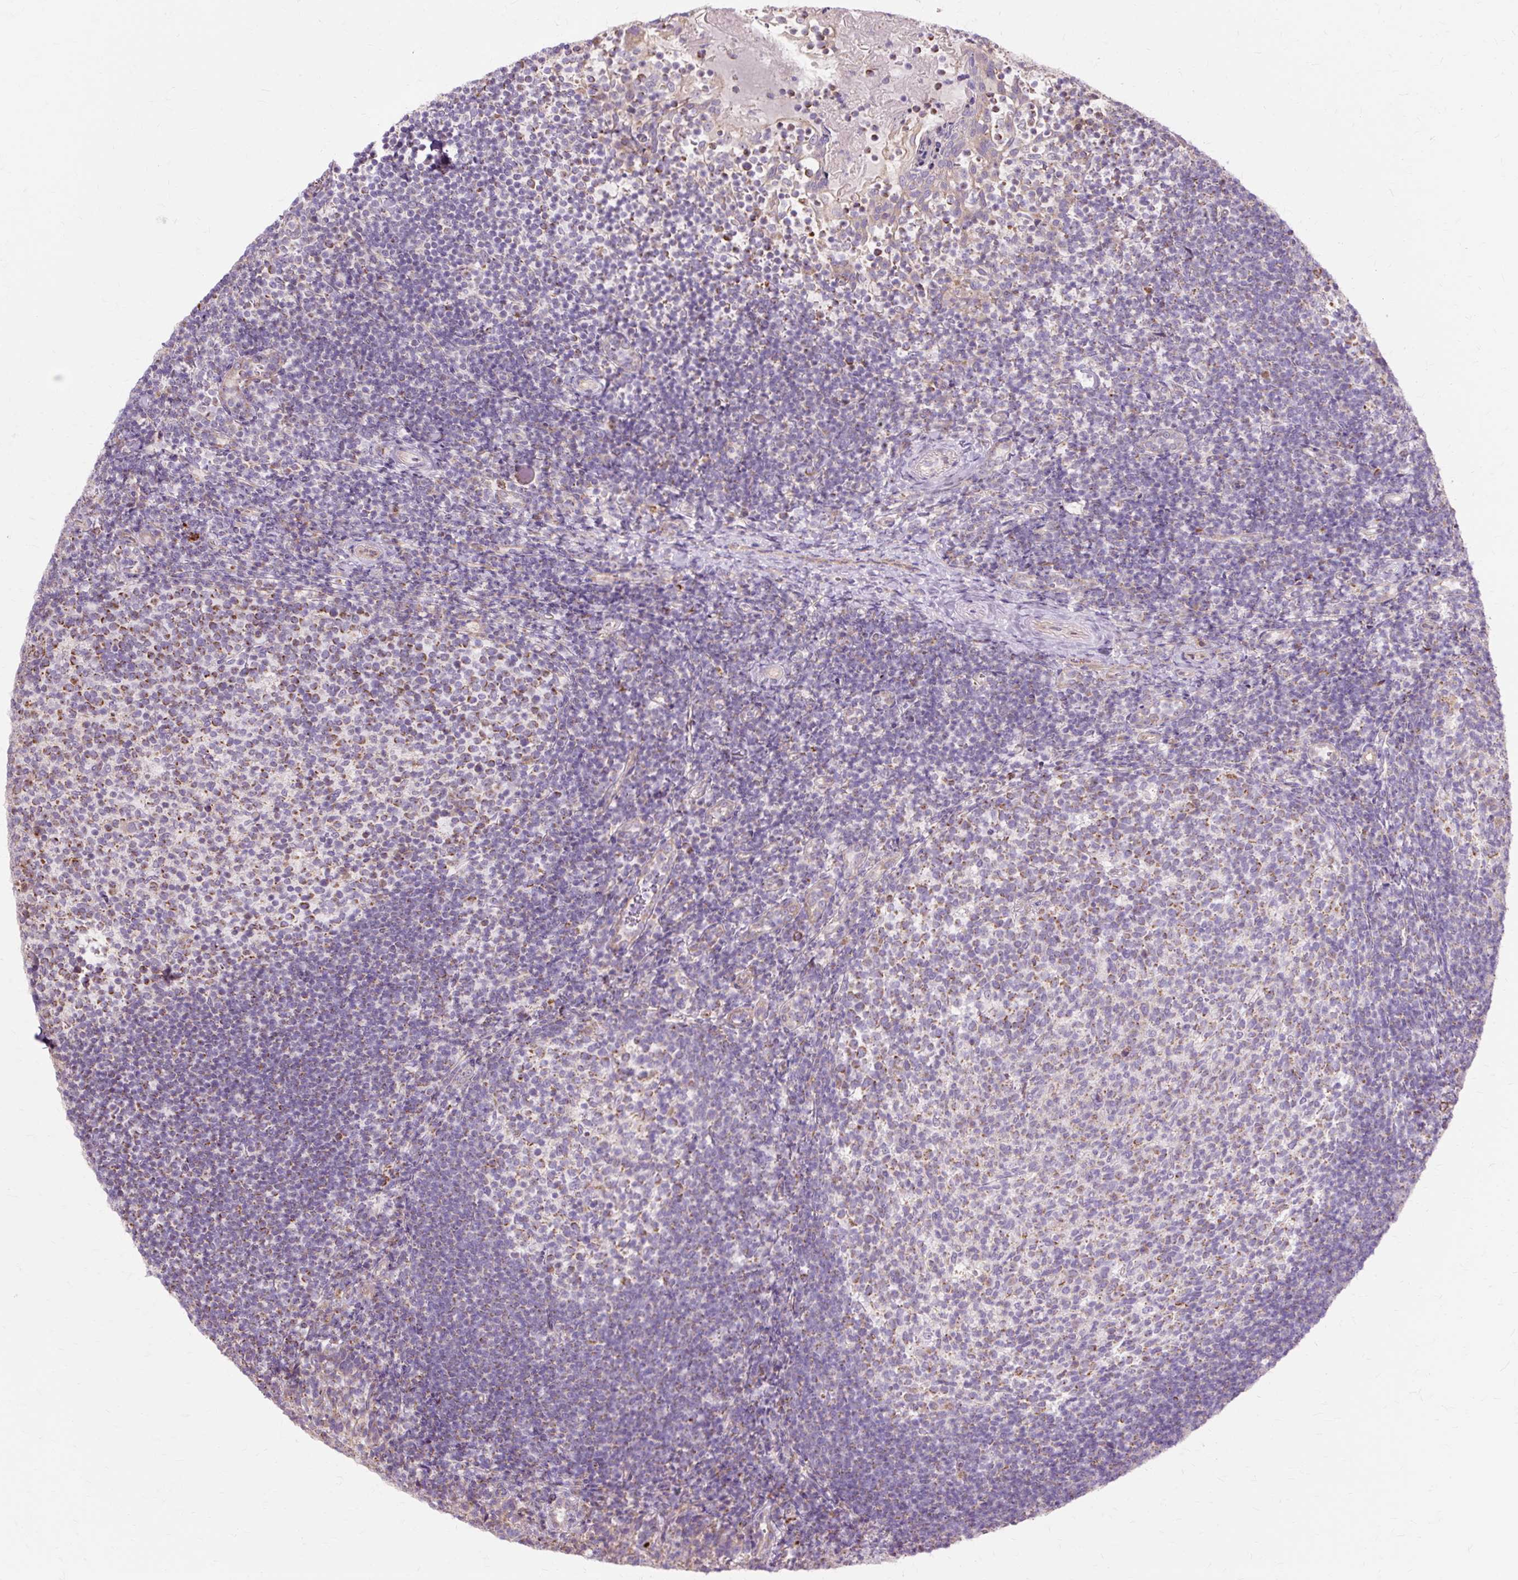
{"staining": {"intensity": "moderate", "quantity": "<25%", "location": "cytoplasmic/membranous"}, "tissue": "tonsil", "cell_type": "Germinal center cells", "image_type": "normal", "snomed": [{"axis": "morphology", "description": "Normal tissue, NOS"}, {"axis": "topography", "description": "Tonsil"}], "caption": "Protein staining of benign tonsil displays moderate cytoplasmic/membranous staining in approximately <25% of germinal center cells. The staining is performed using DAB (3,3'-diaminobenzidine) brown chromogen to label protein expression. The nuclei are counter-stained blue using hematoxylin.", "gene": "PDZD2", "patient": {"sex": "female", "age": 10}}